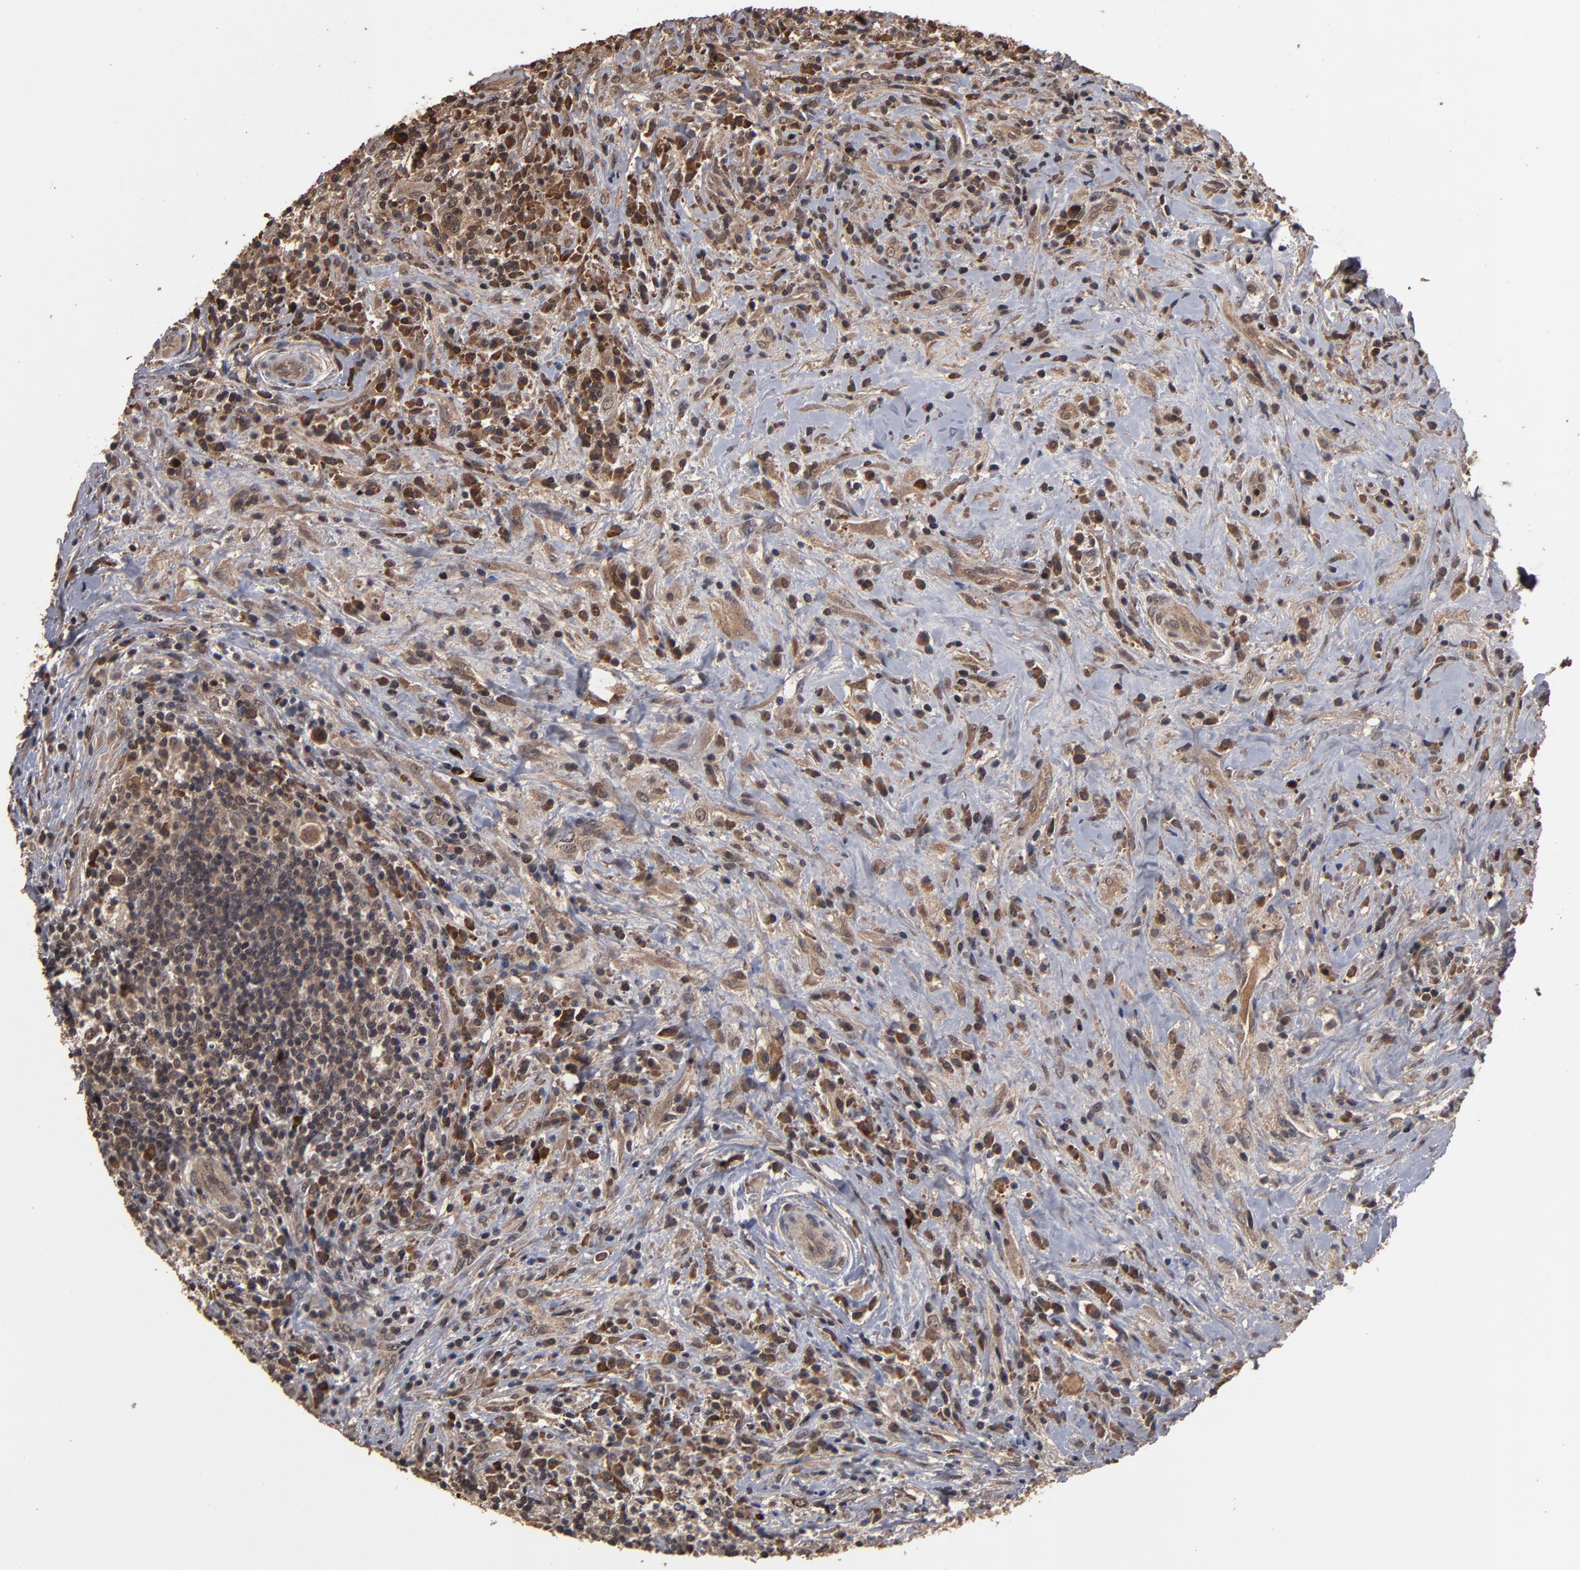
{"staining": {"intensity": "moderate", "quantity": ">75%", "location": "cytoplasmic/membranous"}, "tissue": "lymphoma", "cell_type": "Tumor cells", "image_type": "cancer", "snomed": [{"axis": "morphology", "description": "Hodgkin's disease, NOS"}, {"axis": "topography", "description": "Lymph node"}], "caption": "Protein staining of Hodgkin's disease tissue displays moderate cytoplasmic/membranous expression in approximately >75% of tumor cells.", "gene": "NXF2B", "patient": {"sex": "female", "age": 25}}